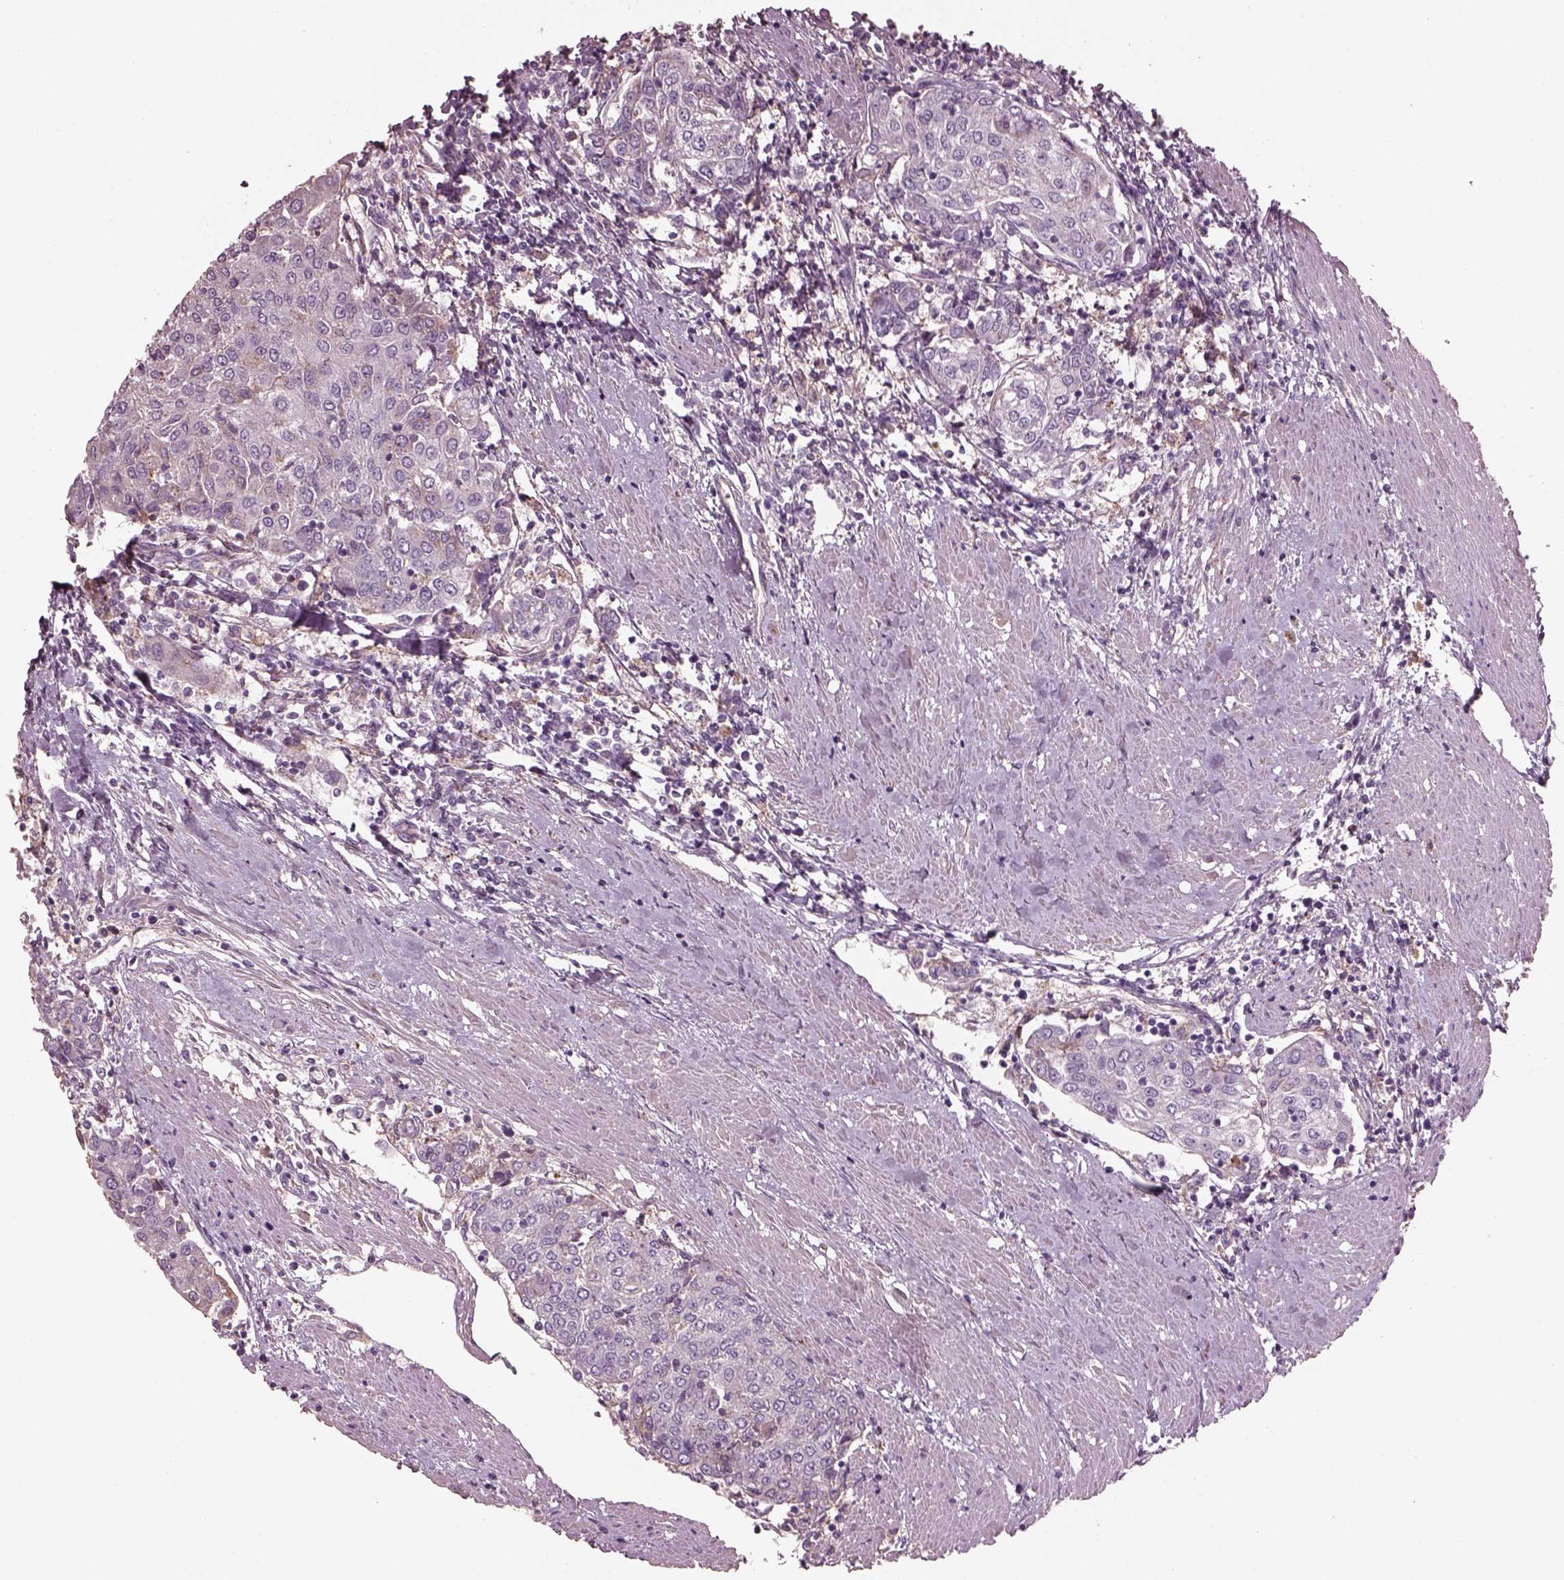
{"staining": {"intensity": "negative", "quantity": "none", "location": "none"}, "tissue": "urothelial cancer", "cell_type": "Tumor cells", "image_type": "cancer", "snomed": [{"axis": "morphology", "description": "Urothelial carcinoma, High grade"}, {"axis": "topography", "description": "Urinary bladder"}], "caption": "Immunohistochemical staining of high-grade urothelial carcinoma displays no significant staining in tumor cells.", "gene": "SRI", "patient": {"sex": "female", "age": 85}}